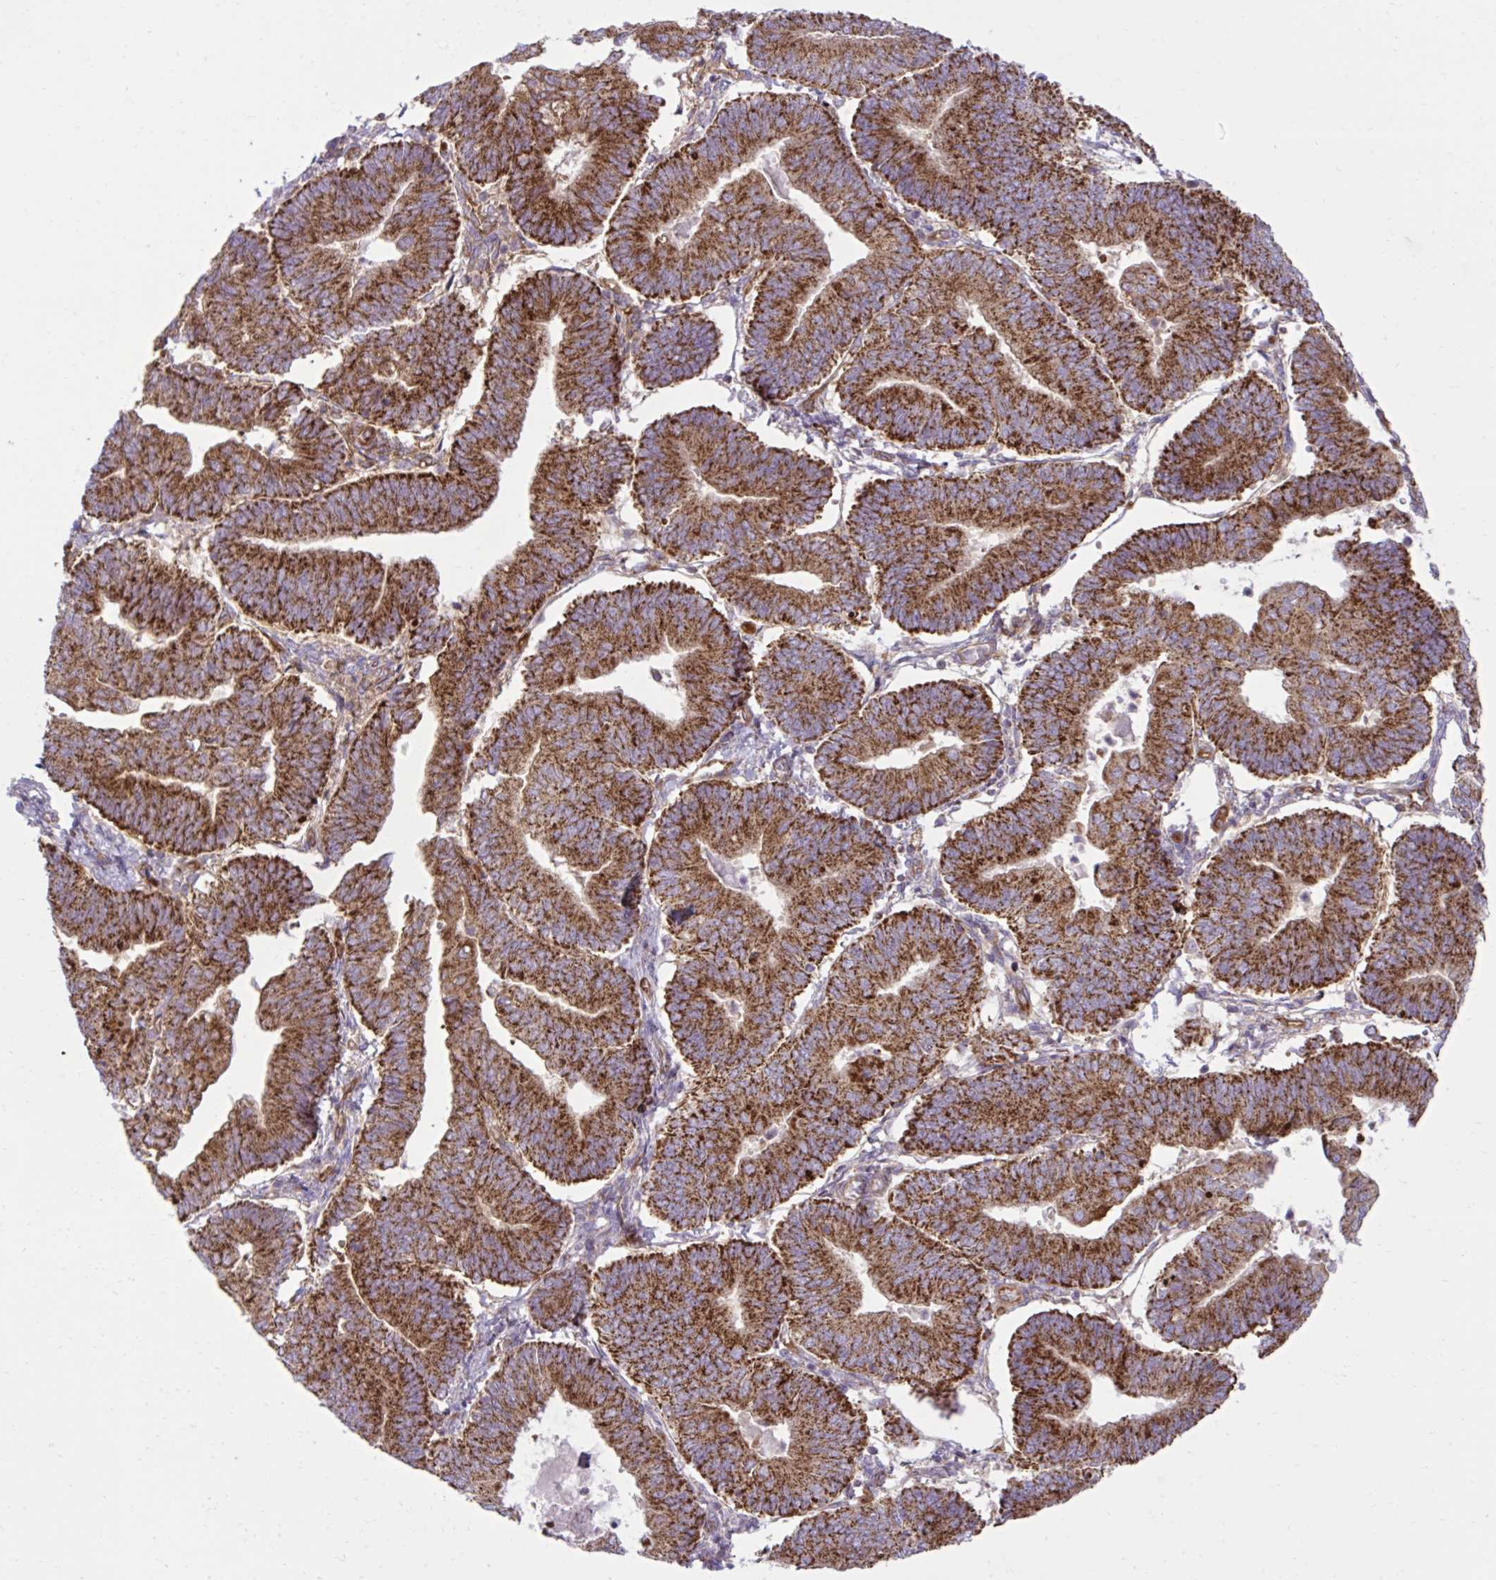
{"staining": {"intensity": "strong", "quantity": ">75%", "location": "cytoplasmic/membranous"}, "tissue": "endometrial cancer", "cell_type": "Tumor cells", "image_type": "cancer", "snomed": [{"axis": "morphology", "description": "Adenocarcinoma, NOS"}, {"axis": "topography", "description": "Endometrium"}], "caption": "Immunohistochemistry (IHC) micrograph of human endometrial adenocarcinoma stained for a protein (brown), which exhibits high levels of strong cytoplasmic/membranous staining in approximately >75% of tumor cells.", "gene": "LIMS1", "patient": {"sex": "female", "age": 65}}